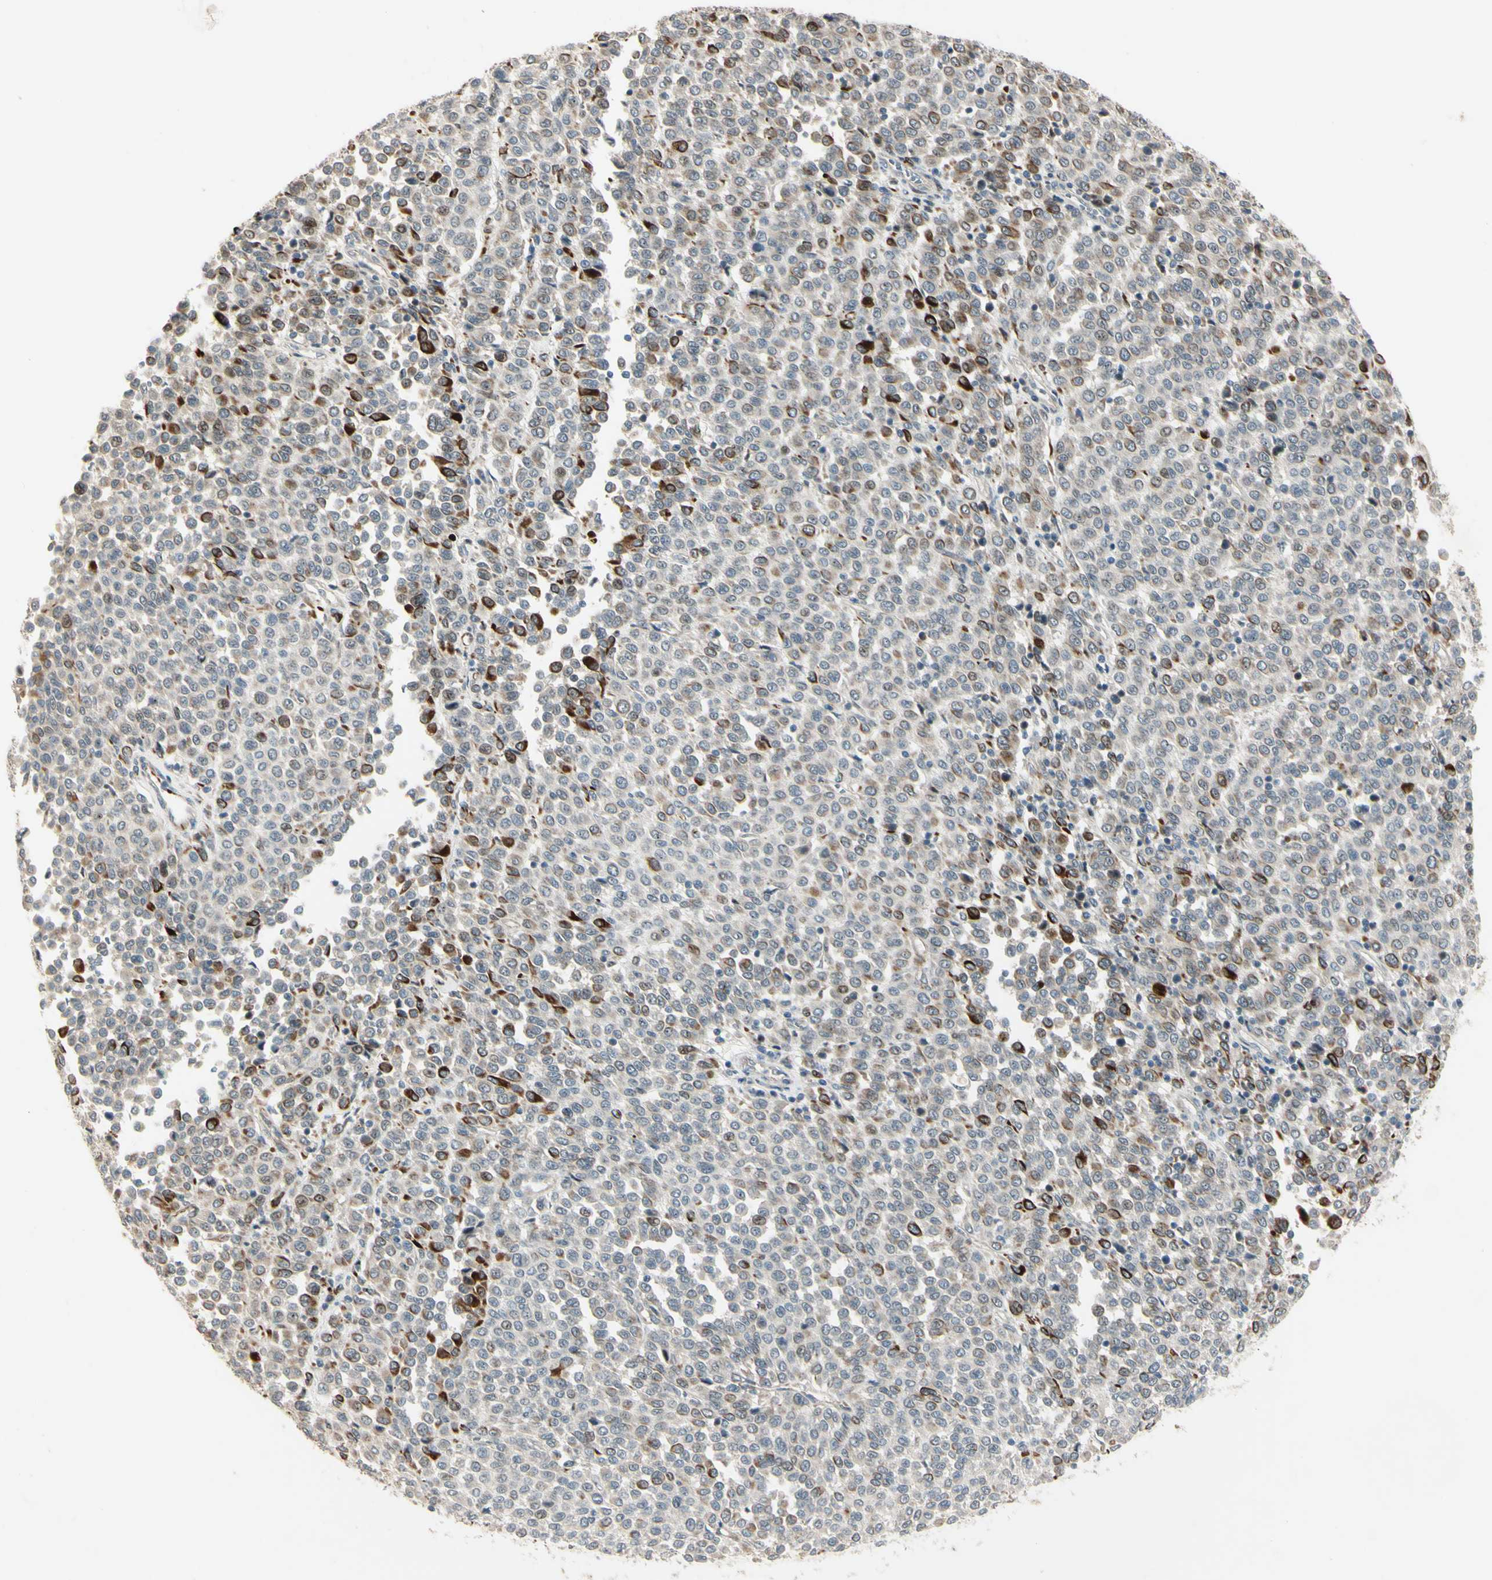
{"staining": {"intensity": "moderate", "quantity": "<25%", "location": "cytoplasmic/membranous"}, "tissue": "melanoma", "cell_type": "Tumor cells", "image_type": "cancer", "snomed": [{"axis": "morphology", "description": "Malignant melanoma, Metastatic site"}, {"axis": "topography", "description": "Pancreas"}], "caption": "Protein expression analysis of human malignant melanoma (metastatic site) reveals moderate cytoplasmic/membranous positivity in approximately <25% of tumor cells.", "gene": "NDFIP1", "patient": {"sex": "female", "age": 30}}